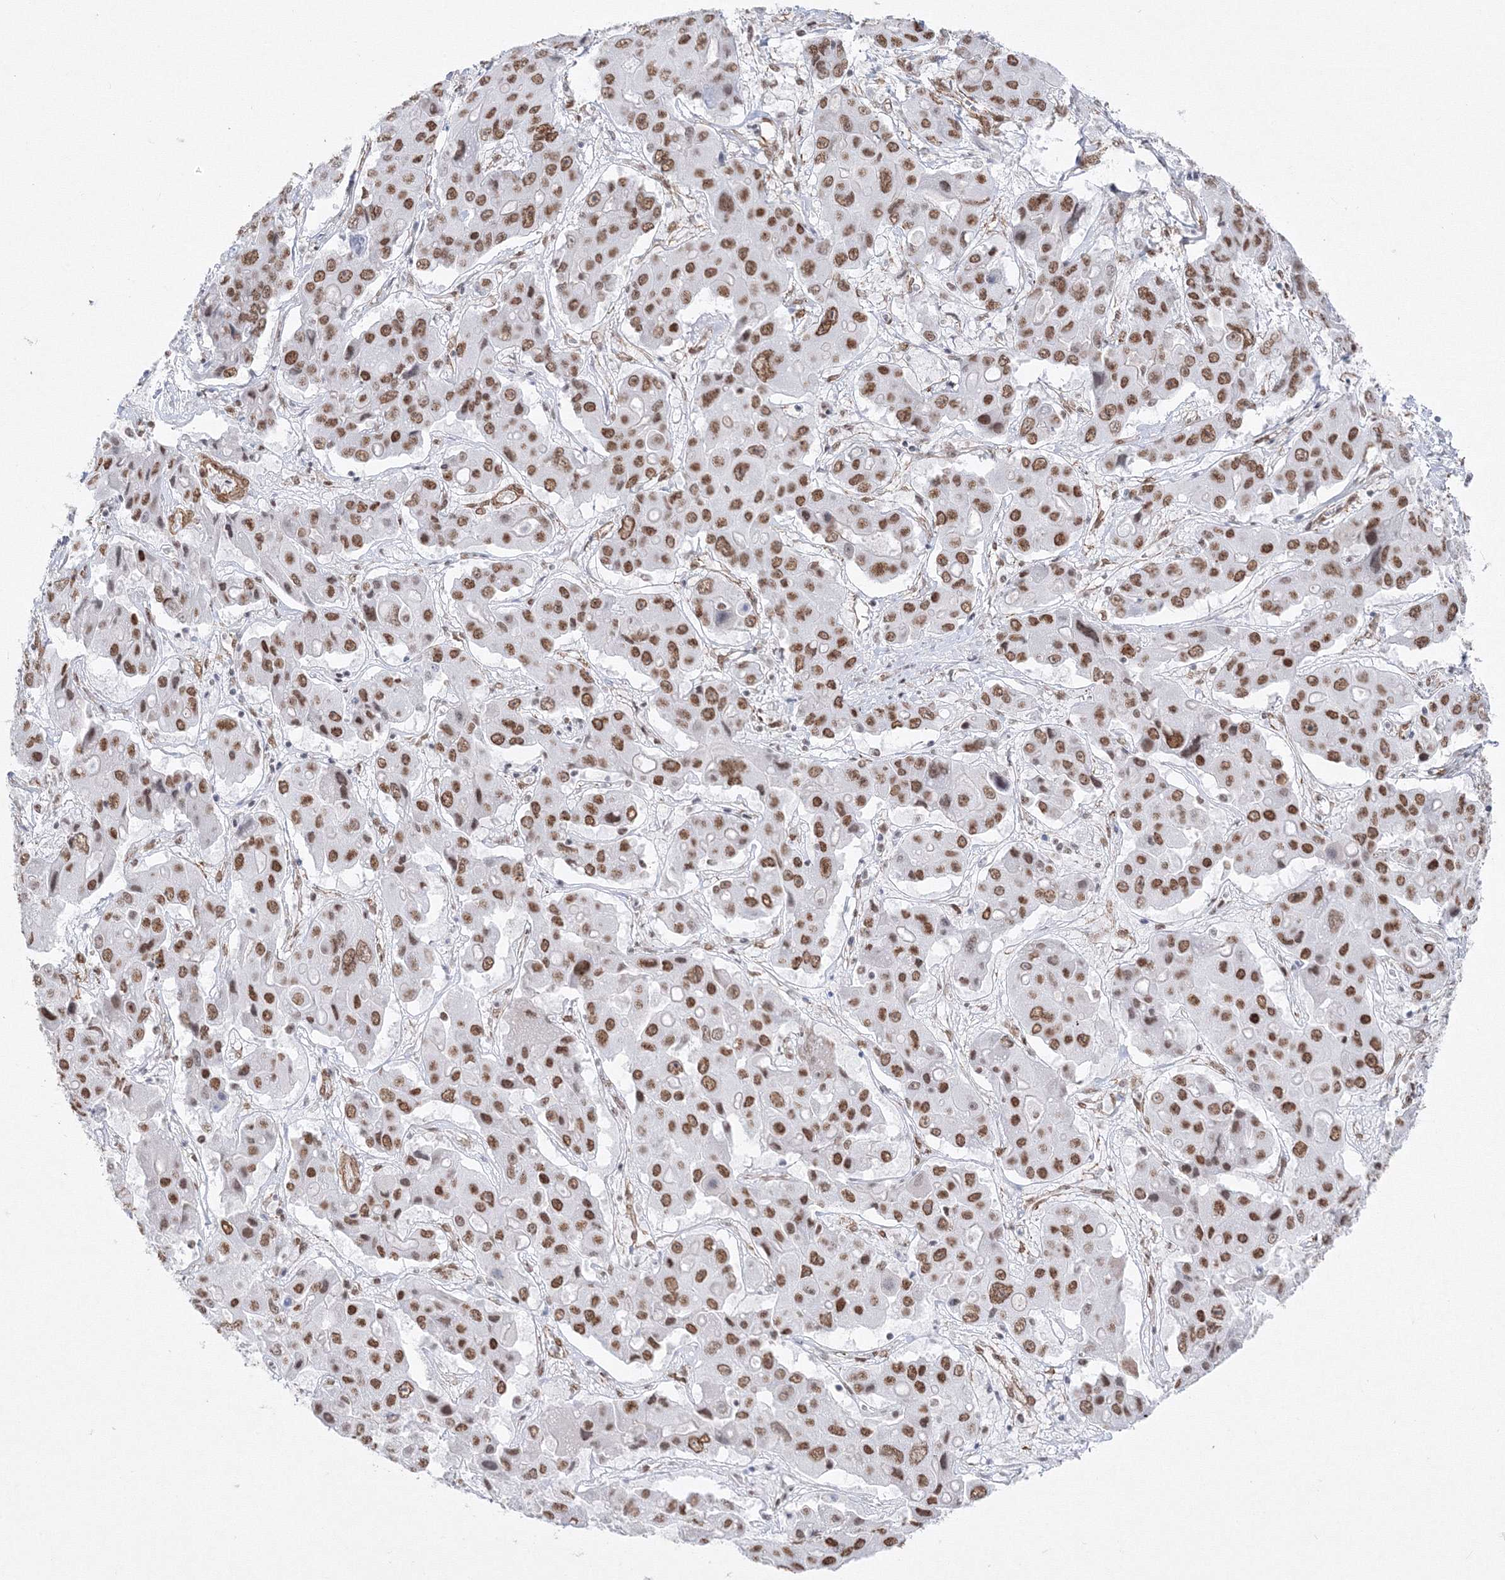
{"staining": {"intensity": "moderate", "quantity": ">75%", "location": "nuclear"}, "tissue": "liver cancer", "cell_type": "Tumor cells", "image_type": "cancer", "snomed": [{"axis": "morphology", "description": "Cholangiocarcinoma"}, {"axis": "topography", "description": "Liver"}], "caption": "Tumor cells exhibit moderate nuclear staining in approximately >75% of cells in liver cancer.", "gene": "ZNF638", "patient": {"sex": "male", "age": 67}}